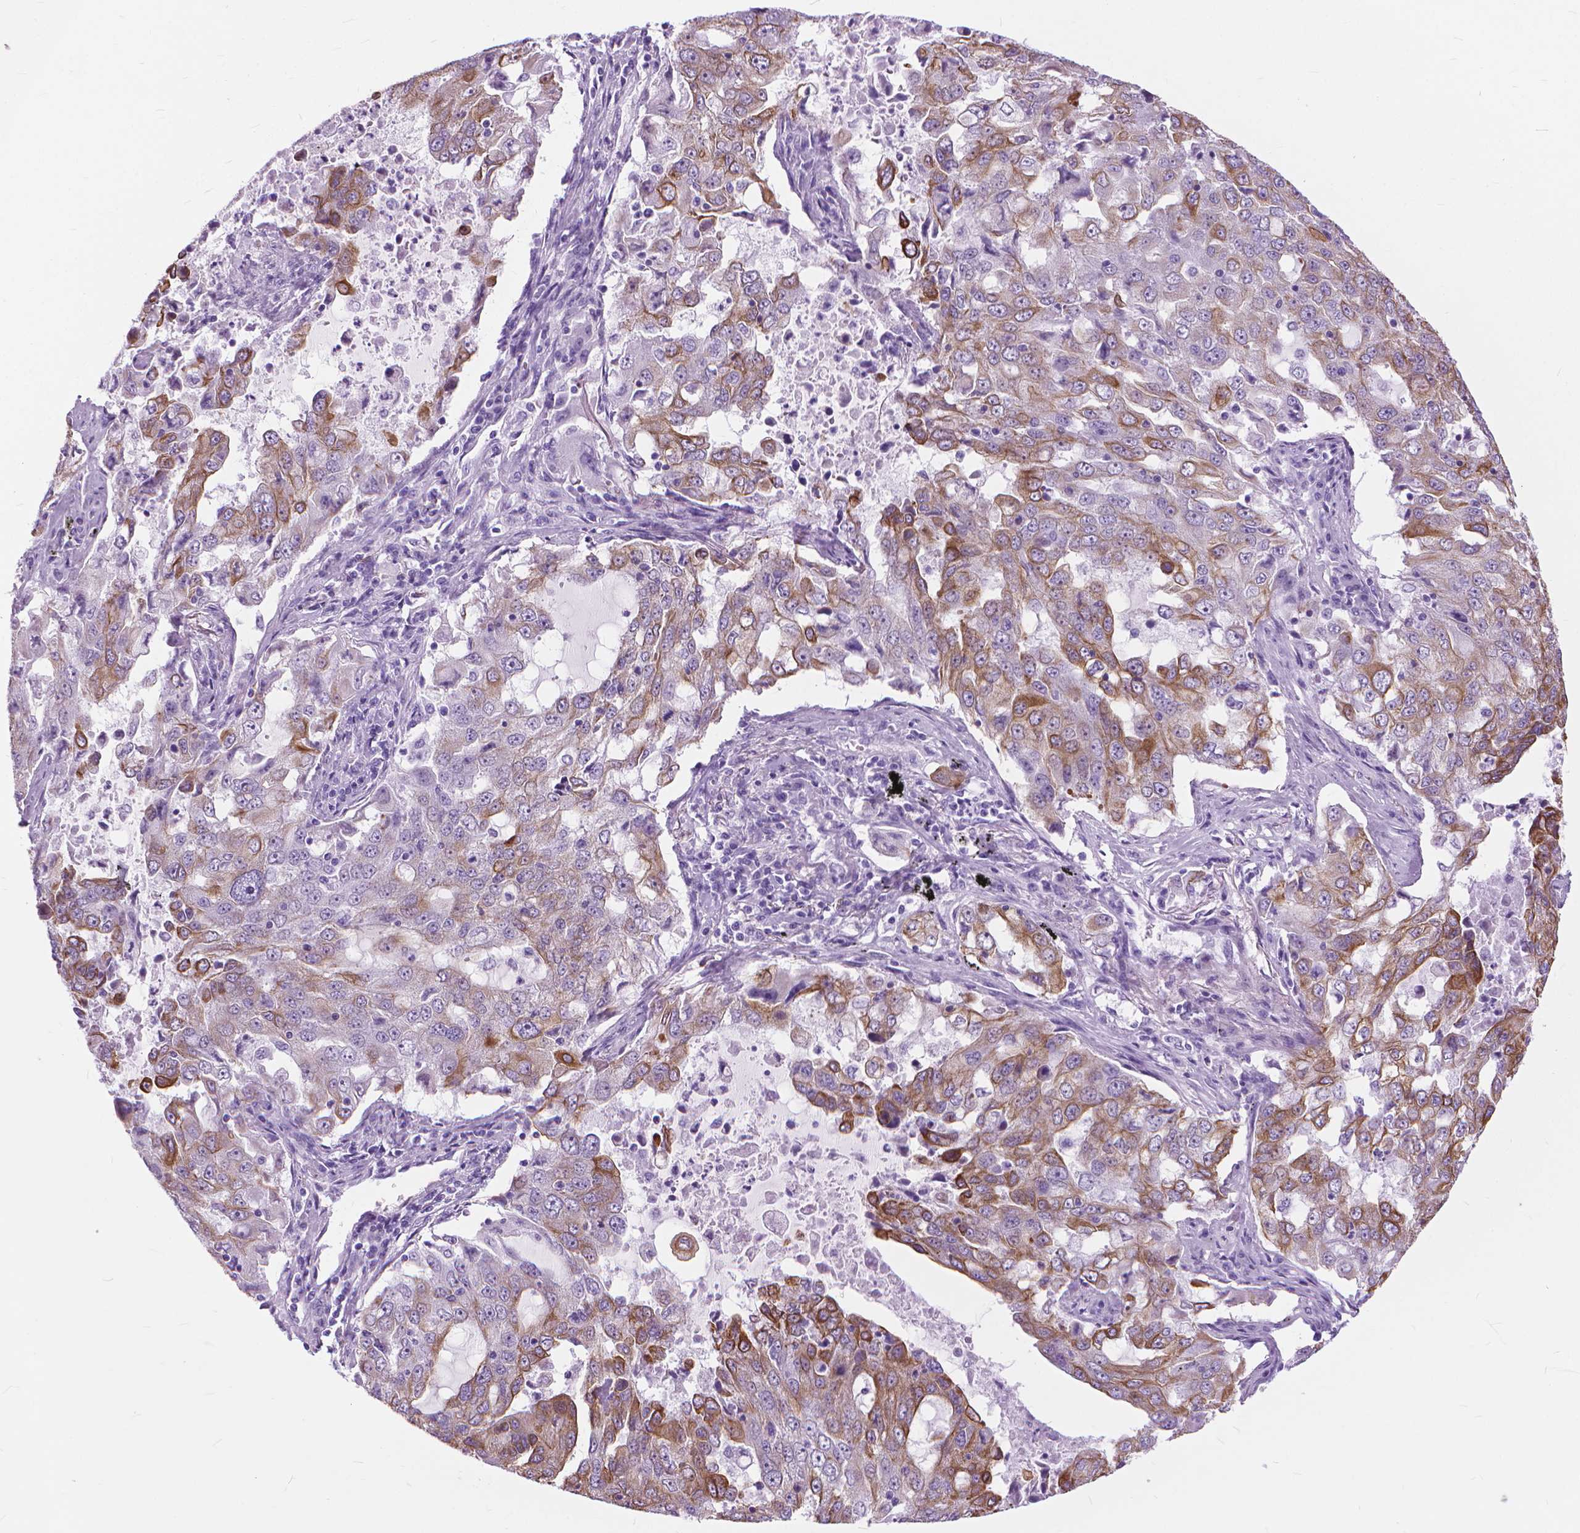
{"staining": {"intensity": "moderate", "quantity": "<25%", "location": "cytoplasmic/membranous"}, "tissue": "lung cancer", "cell_type": "Tumor cells", "image_type": "cancer", "snomed": [{"axis": "morphology", "description": "Adenocarcinoma, NOS"}, {"axis": "topography", "description": "Lung"}], "caption": "A histopathology image showing moderate cytoplasmic/membranous expression in approximately <25% of tumor cells in adenocarcinoma (lung), as visualized by brown immunohistochemical staining.", "gene": "HTR2B", "patient": {"sex": "female", "age": 61}}